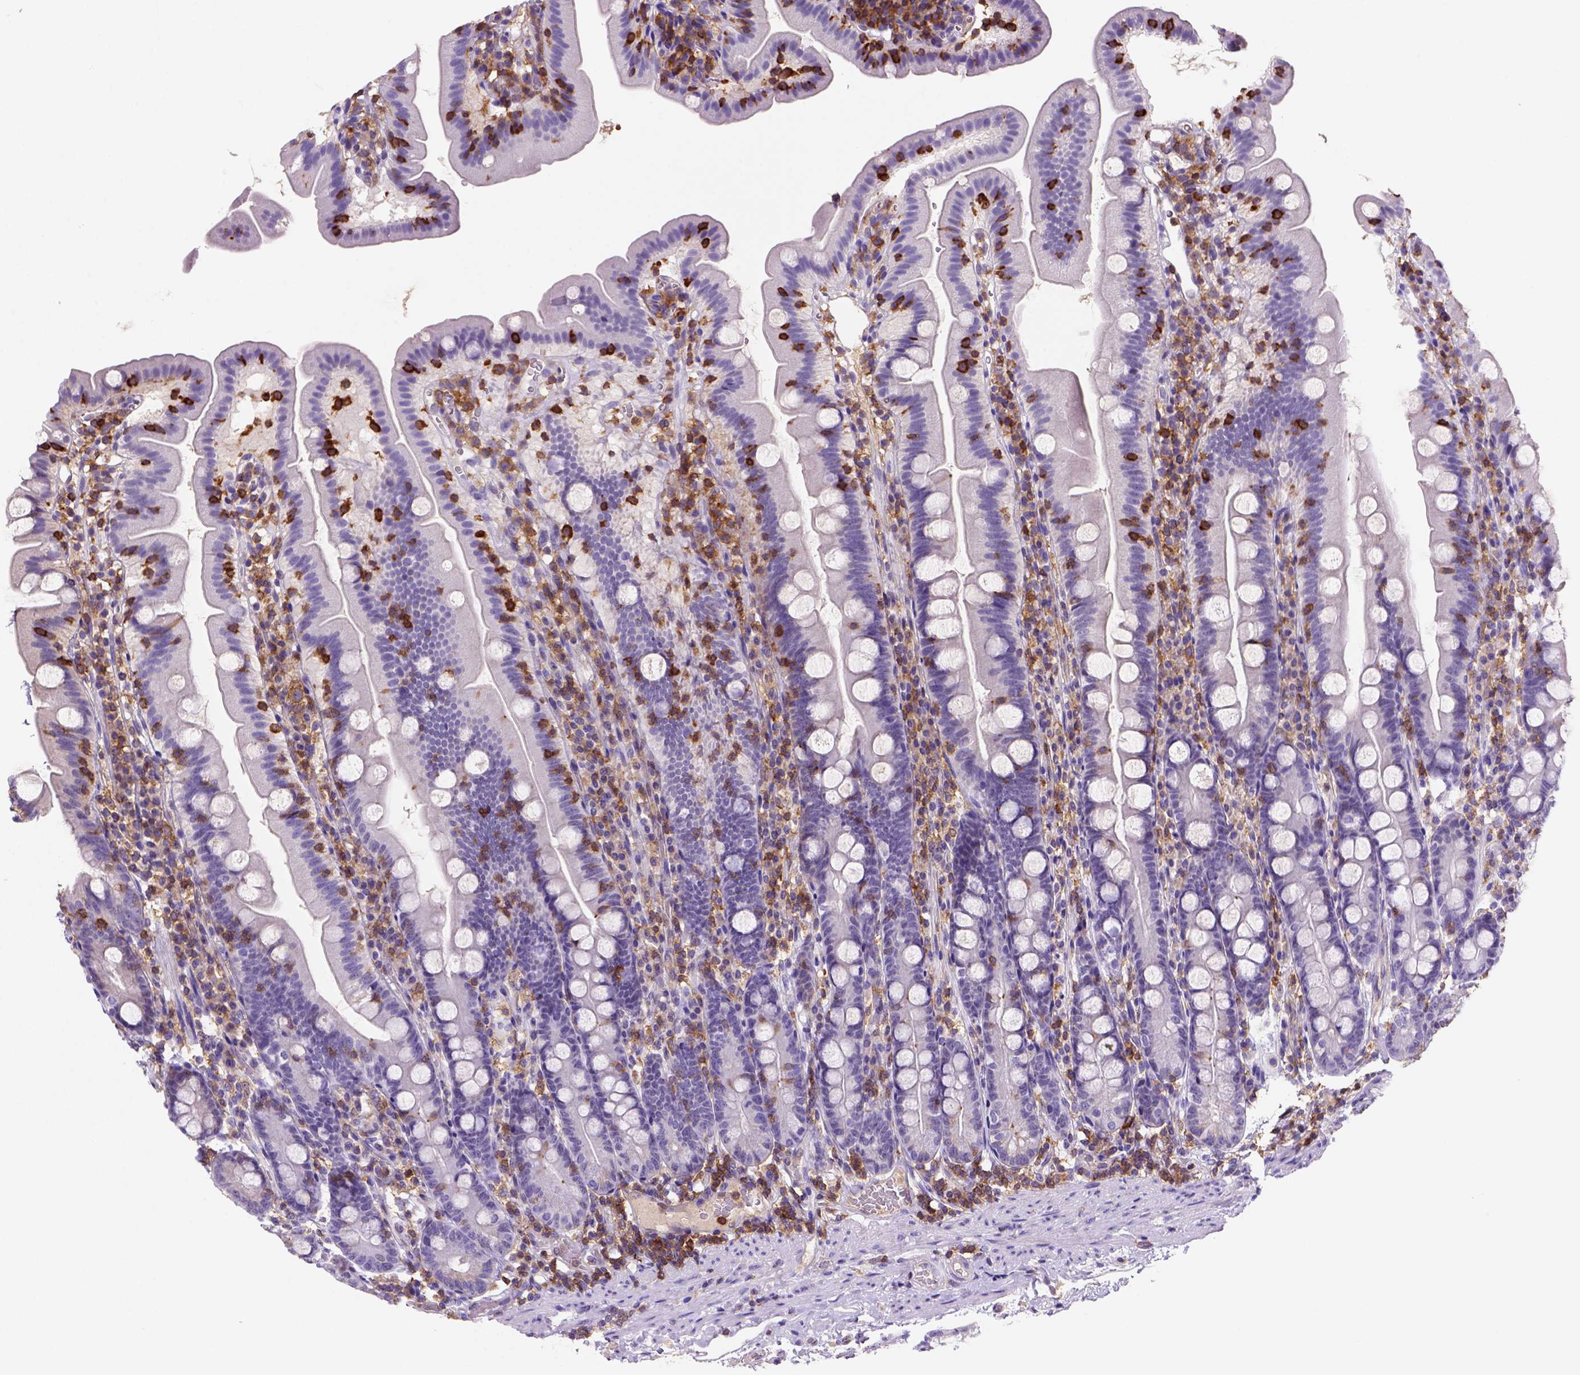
{"staining": {"intensity": "negative", "quantity": "none", "location": "none"}, "tissue": "duodenum", "cell_type": "Glandular cells", "image_type": "normal", "snomed": [{"axis": "morphology", "description": "Normal tissue, NOS"}, {"axis": "topography", "description": "Duodenum"}], "caption": "Immunohistochemistry (IHC) histopathology image of unremarkable duodenum: duodenum stained with DAB (3,3'-diaminobenzidine) demonstrates no significant protein expression in glandular cells. (DAB immunohistochemistry (IHC) with hematoxylin counter stain).", "gene": "INPP5D", "patient": {"sex": "female", "age": 67}}